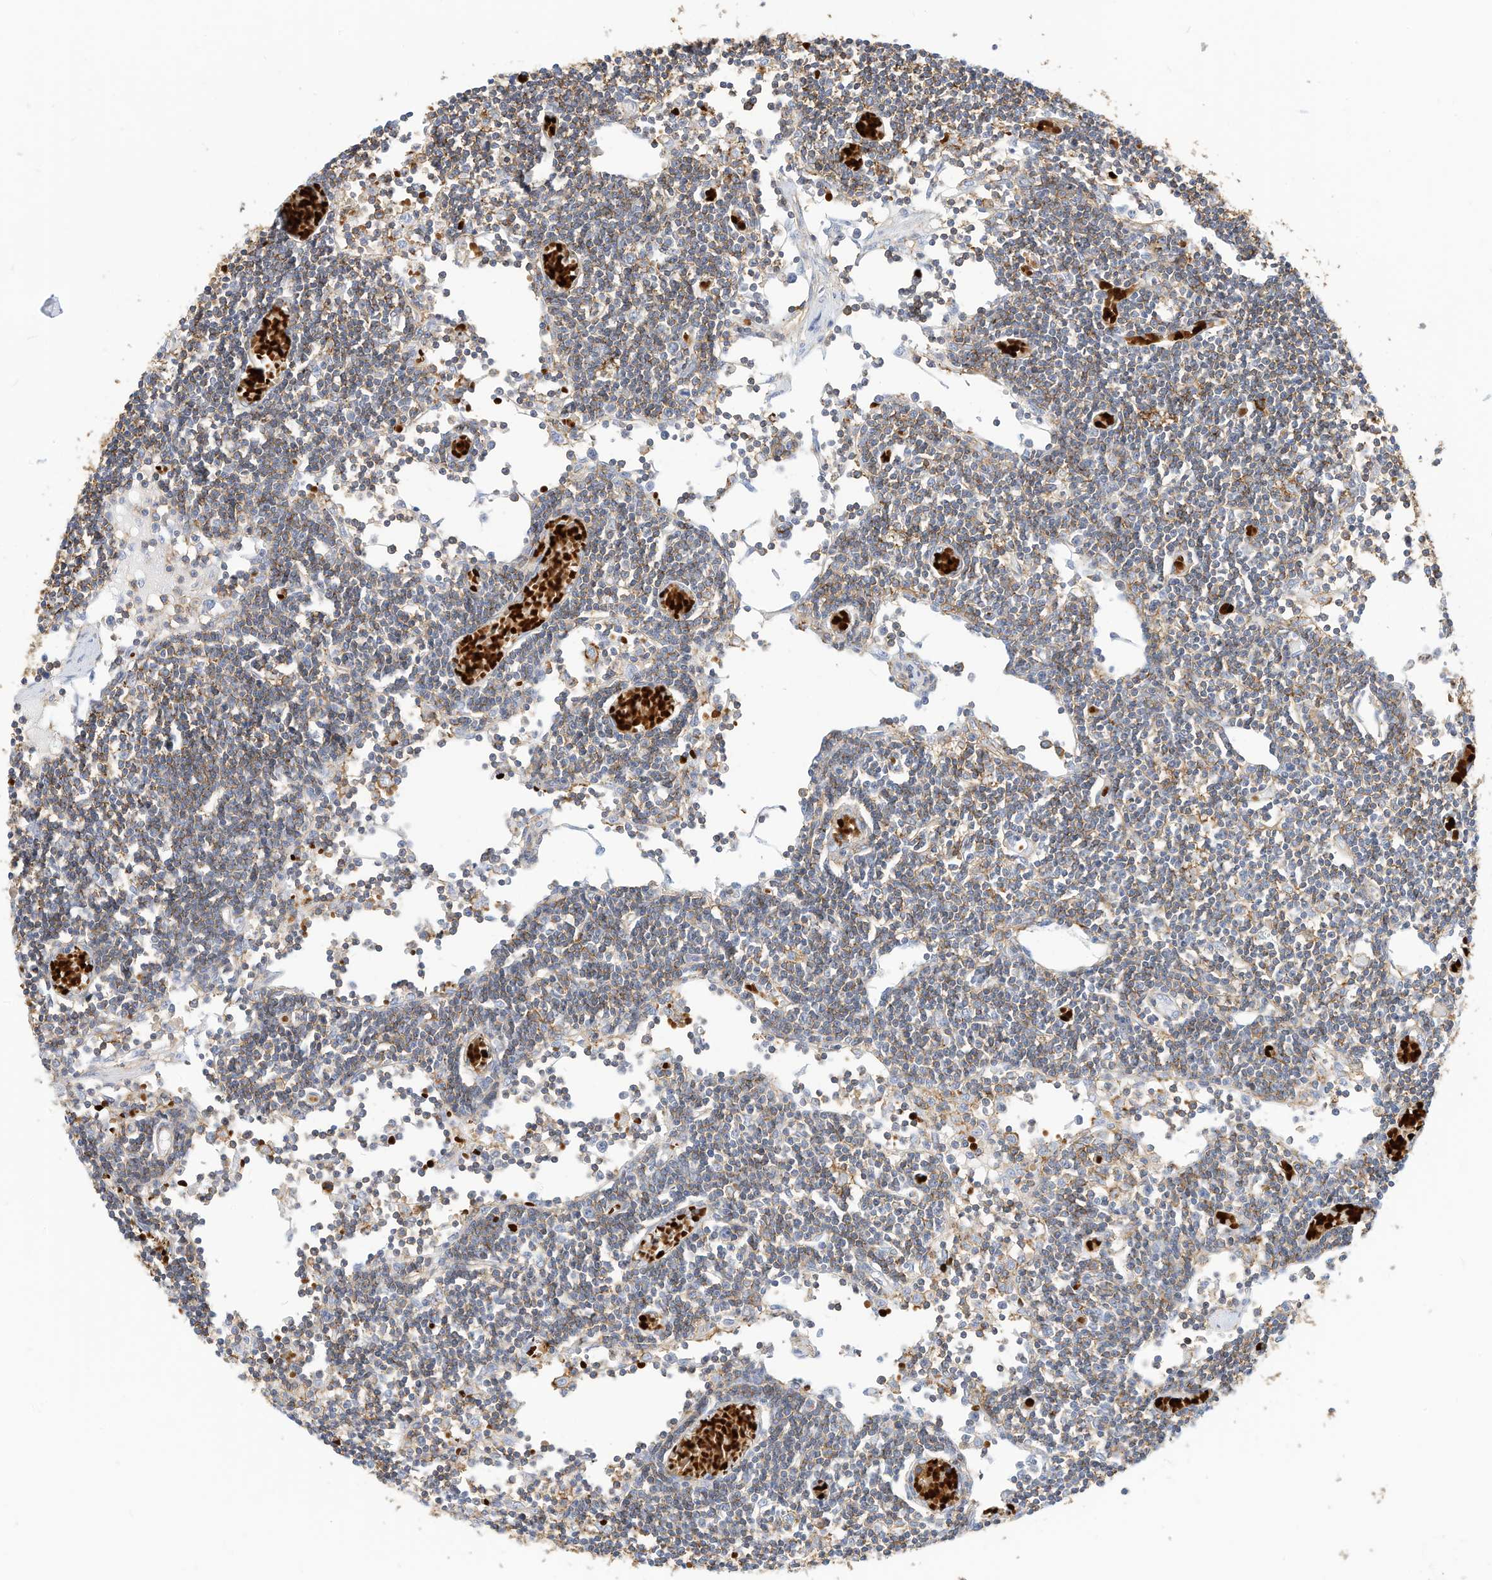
{"staining": {"intensity": "weak", "quantity": "<25%", "location": "cytoplasmic/membranous"}, "tissue": "lymph node", "cell_type": "Germinal center cells", "image_type": "normal", "snomed": [{"axis": "morphology", "description": "Normal tissue, NOS"}, {"axis": "topography", "description": "Lymph node"}], "caption": "Protein analysis of normal lymph node shows no significant expression in germinal center cells.", "gene": "TXNDC9", "patient": {"sex": "female", "age": 11}}